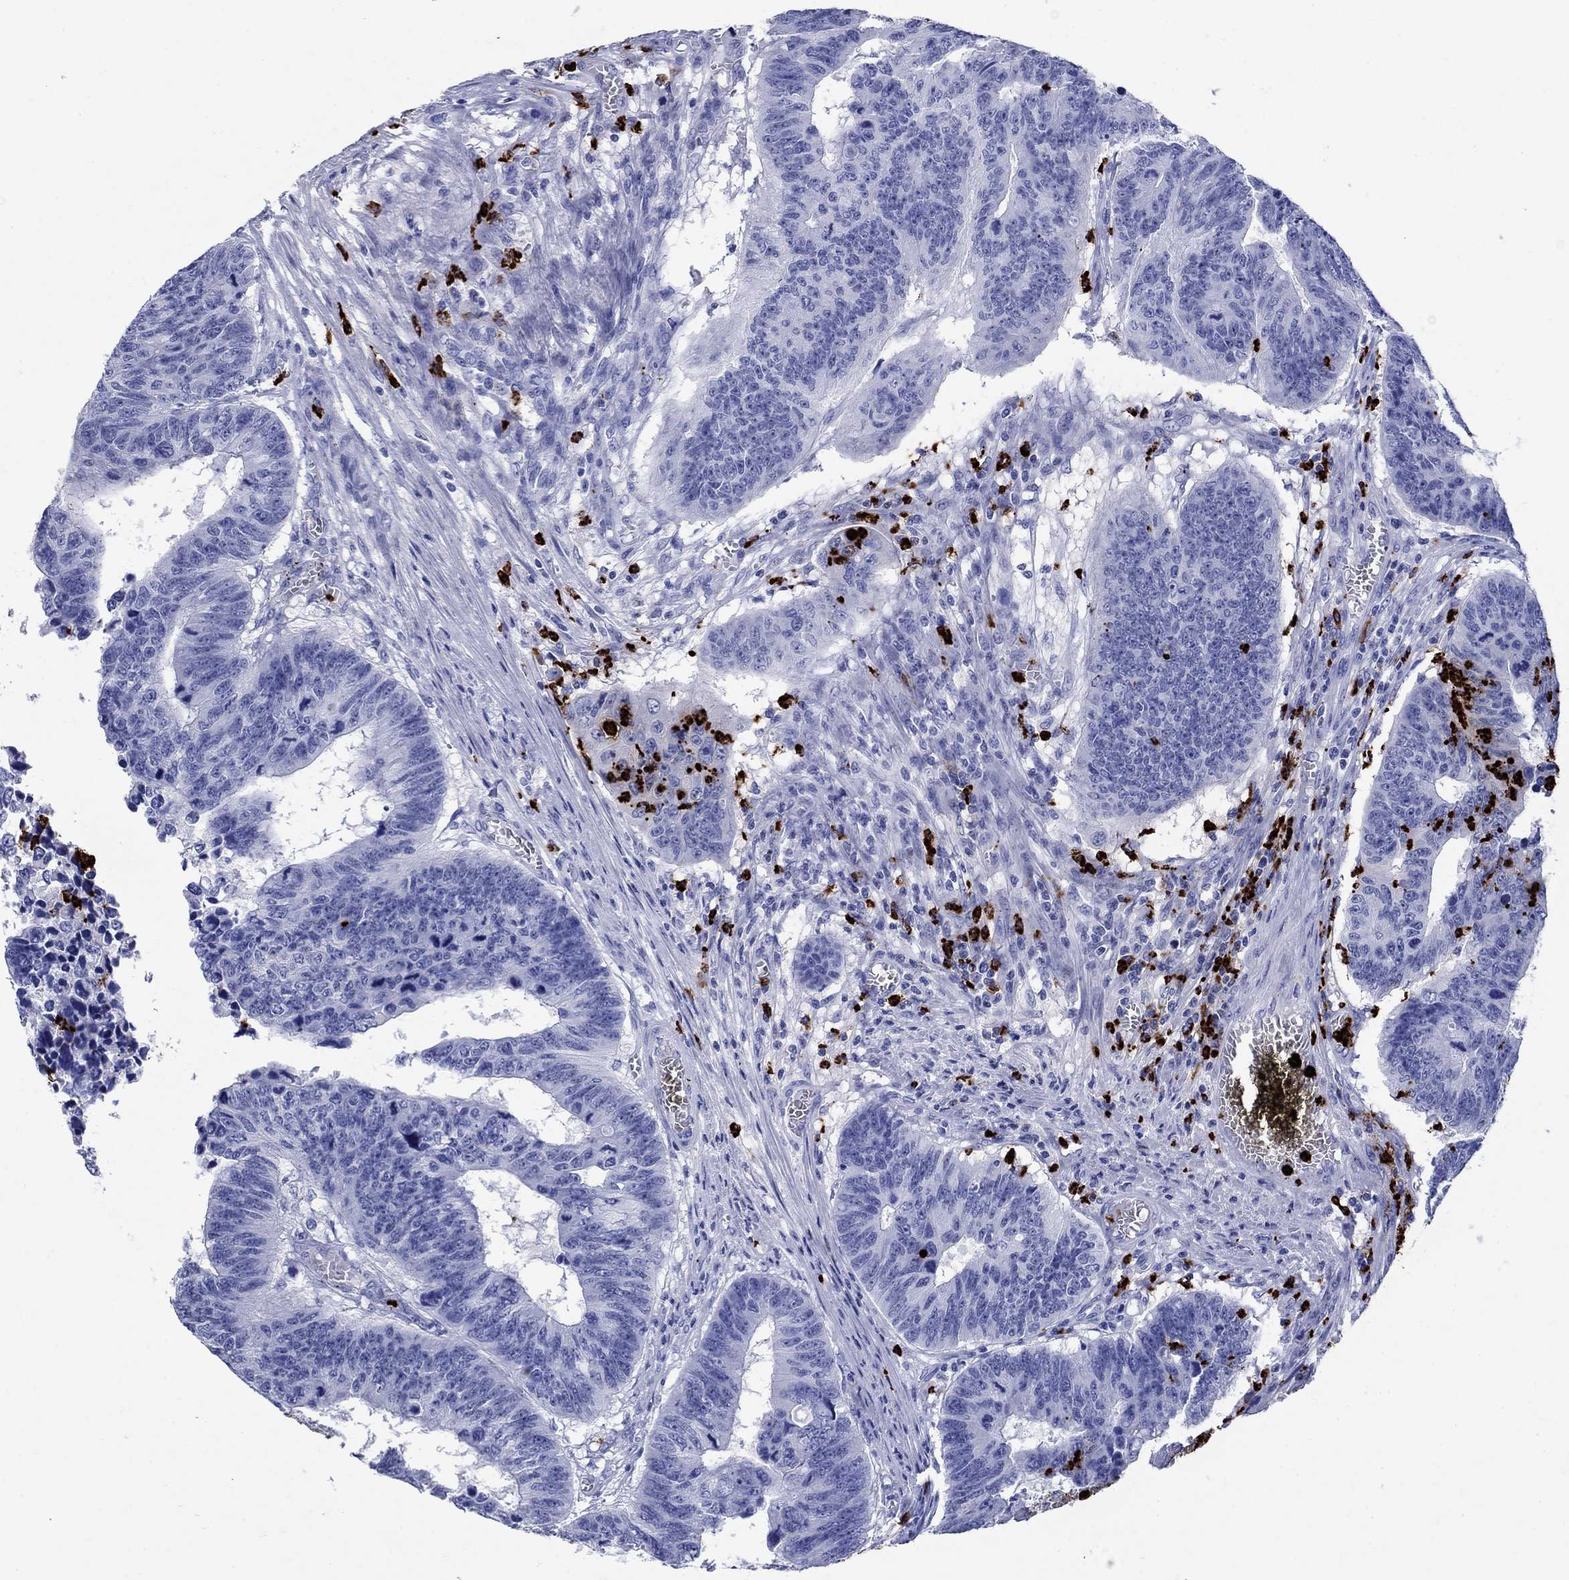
{"staining": {"intensity": "negative", "quantity": "none", "location": "none"}, "tissue": "colorectal cancer", "cell_type": "Tumor cells", "image_type": "cancer", "snomed": [{"axis": "morphology", "description": "Adenocarcinoma, NOS"}, {"axis": "topography", "description": "Appendix"}, {"axis": "topography", "description": "Colon"}, {"axis": "topography", "description": "Cecum"}, {"axis": "topography", "description": "Colon asc"}], "caption": "Immunohistochemistry of colorectal adenocarcinoma exhibits no expression in tumor cells.", "gene": "AZU1", "patient": {"sex": "female", "age": 85}}